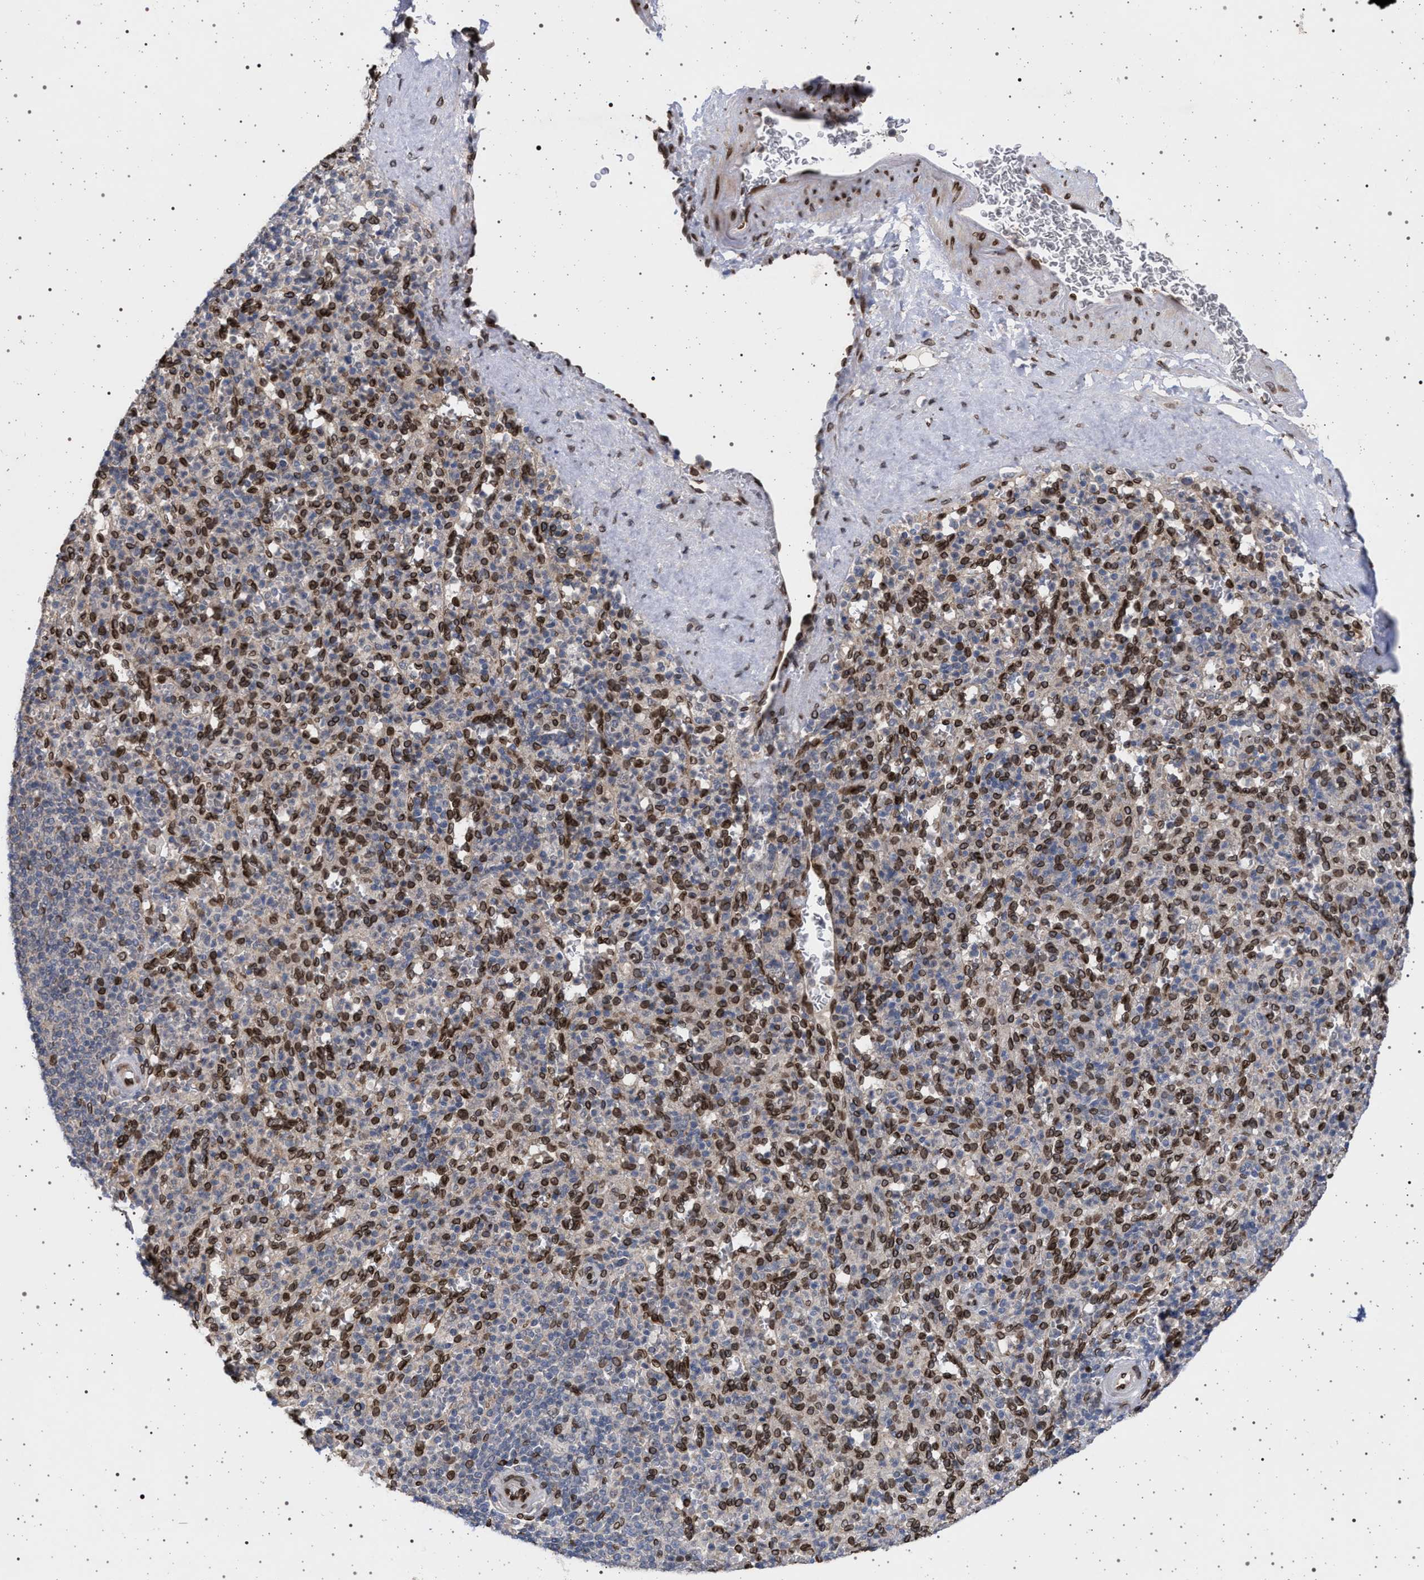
{"staining": {"intensity": "strong", "quantity": "<25%", "location": "nuclear"}, "tissue": "spleen", "cell_type": "Cells in red pulp", "image_type": "normal", "snomed": [{"axis": "morphology", "description": "Normal tissue, NOS"}, {"axis": "topography", "description": "Spleen"}], "caption": "A histopathology image showing strong nuclear expression in approximately <25% of cells in red pulp in benign spleen, as visualized by brown immunohistochemical staining.", "gene": "ING2", "patient": {"sex": "male", "age": 36}}